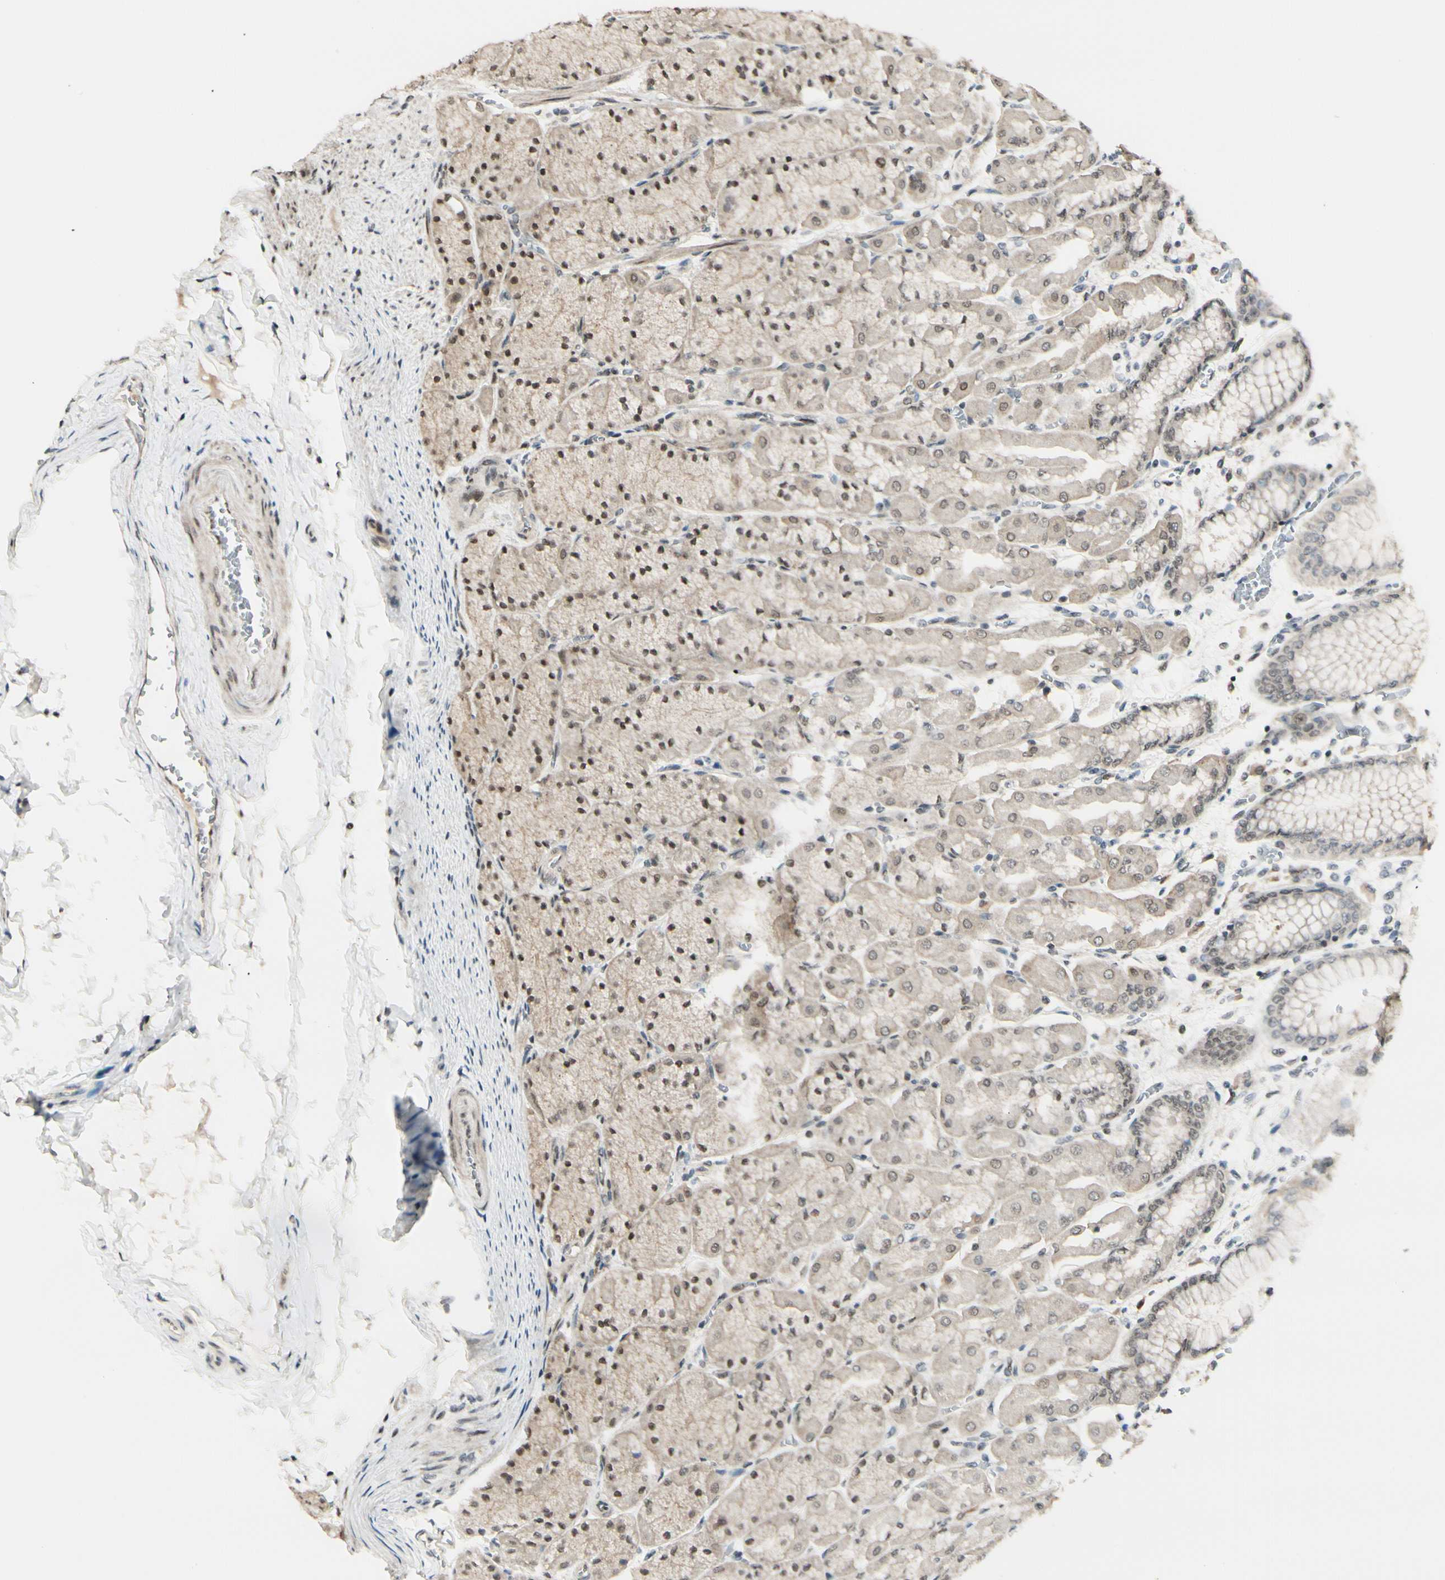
{"staining": {"intensity": "moderate", "quantity": ">75%", "location": "cytoplasmic/membranous,nuclear"}, "tissue": "stomach", "cell_type": "Glandular cells", "image_type": "normal", "snomed": [{"axis": "morphology", "description": "Normal tissue, NOS"}, {"axis": "topography", "description": "Stomach, upper"}], "caption": "Moderate cytoplasmic/membranous,nuclear positivity for a protein is identified in approximately >75% of glandular cells of benign stomach using immunohistochemistry.", "gene": "BRMS1", "patient": {"sex": "female", "age": 56}}